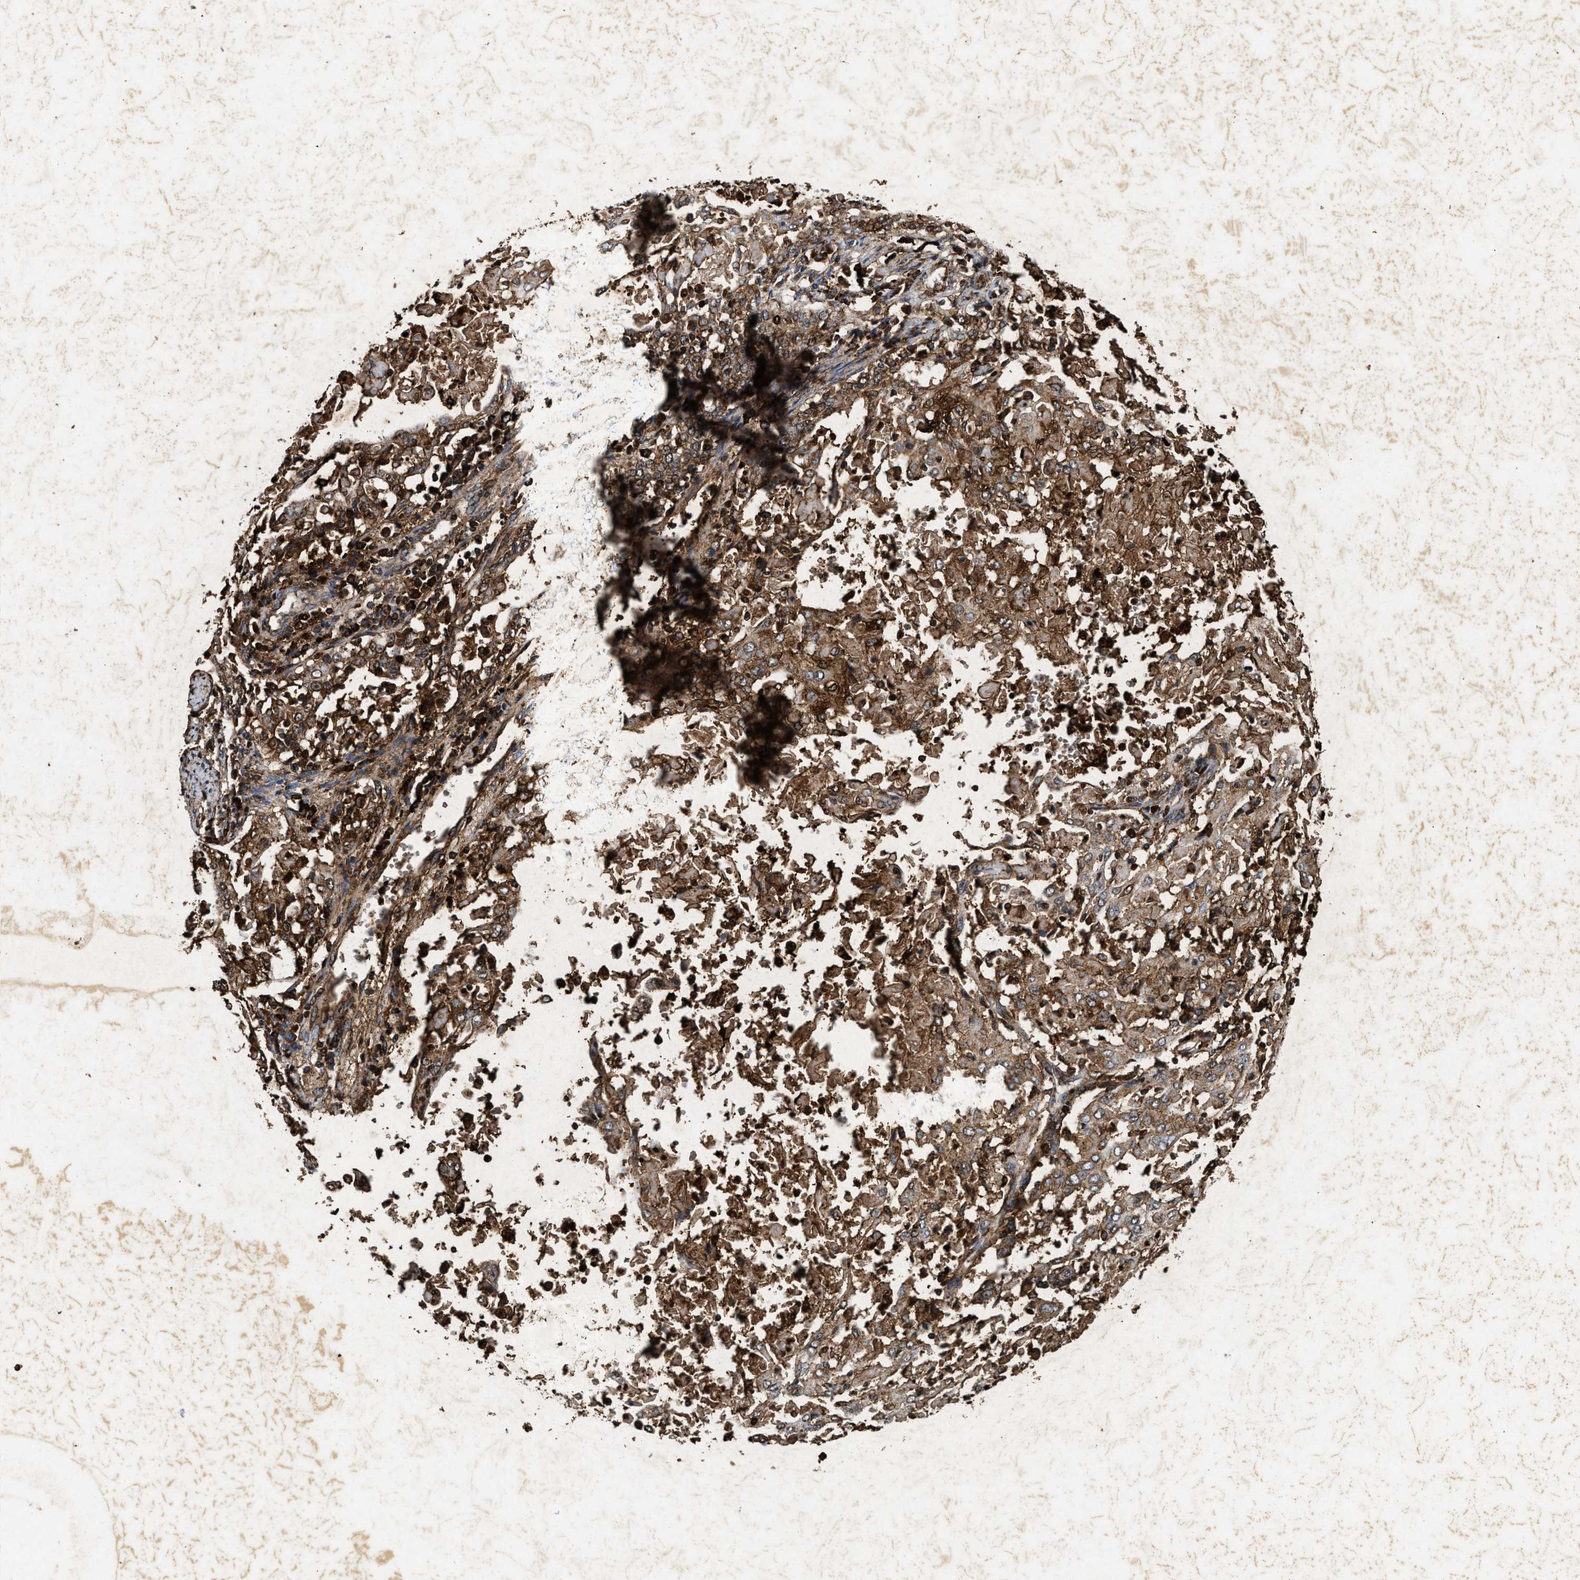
{"staining": {"intensity": "moderate", "quantity": ">75%", "location": "cytoplasmic/membranous,nuclear"}, "tissue": "cervical cancer", "cell_type": "Tumor cells", "image_type": "cancer", "snomed": [{"axis": "morphology", "description": "Squamous cell carcinoma, NOS"}, {"axis": "topography", "description": "Cervix"}], "caption": "Immunohistochemistry (IHC) photomicrograph of human cervical cancer stained for a protein (brown), which shows medium levels of moderate cytoplasmic/membranous and nuclear expression in about >75% of tumor cells.", "gene": "ACOX1", "patient": {"sex": "female", "age": 39}}